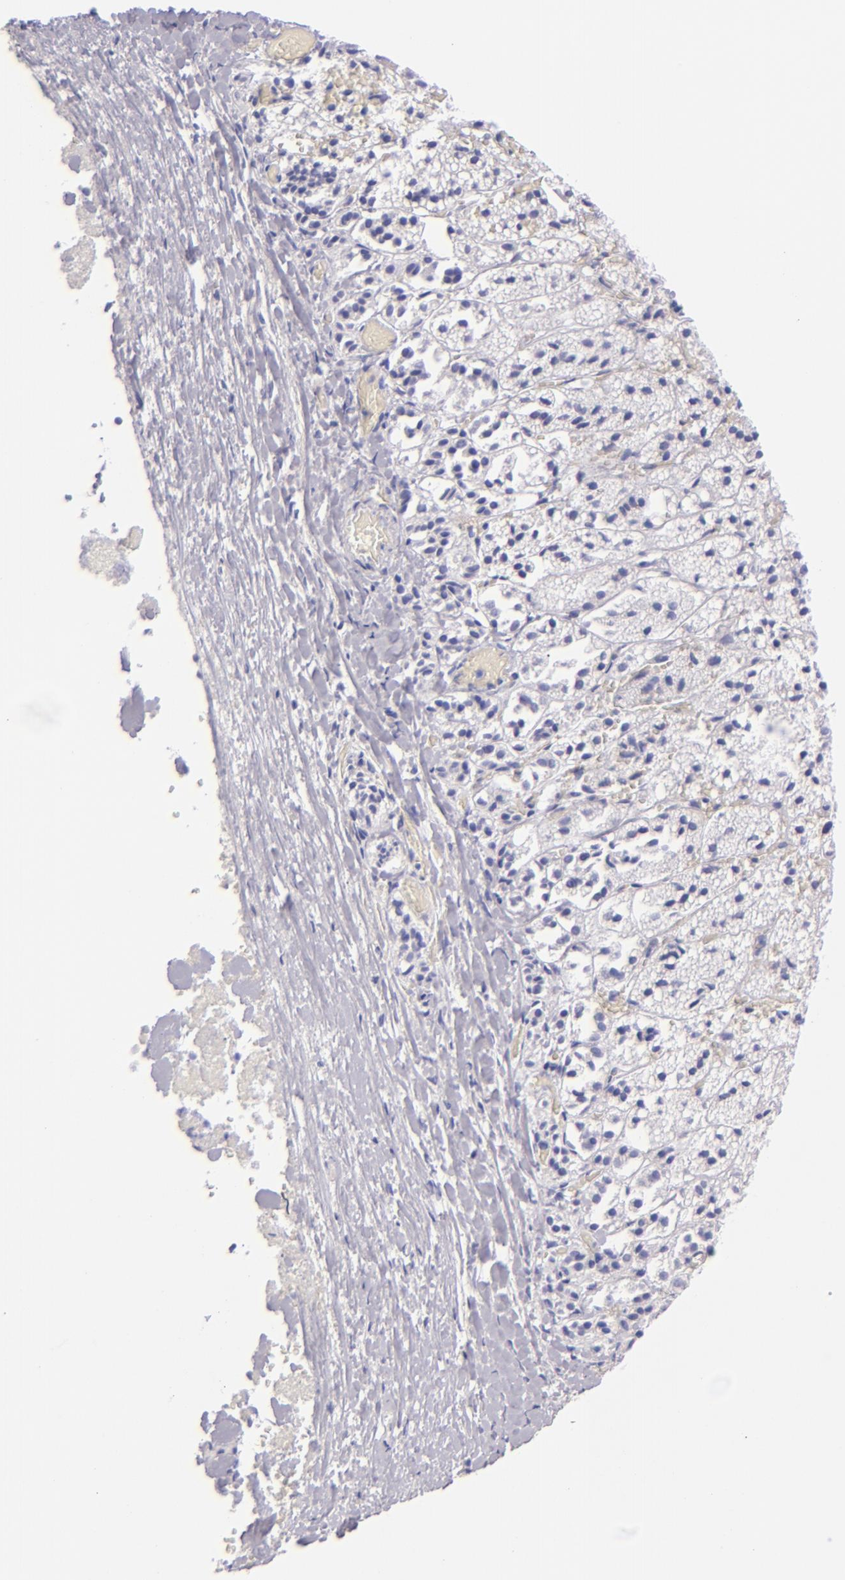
{"staining": {"intensity": "negative", "quantity": "none", "location": "none"}, "tissue": "adrenal gland", "cell_type": "Glandular cells", "image_type": "normal", "snomed": [{"axis": "morphology", "description": "Normal tissue, NOS"}, {"axis": "topography", "description": "Adrenal gland"}], "caption": "The IHC image has no significant staining in glandular cells of adrenal gland. (Immunohistochemistry (ihc), brightfield microscopy, high magnification).", "gene": "MUC5AC", "patient": {"sex": "female", "age": 44}}